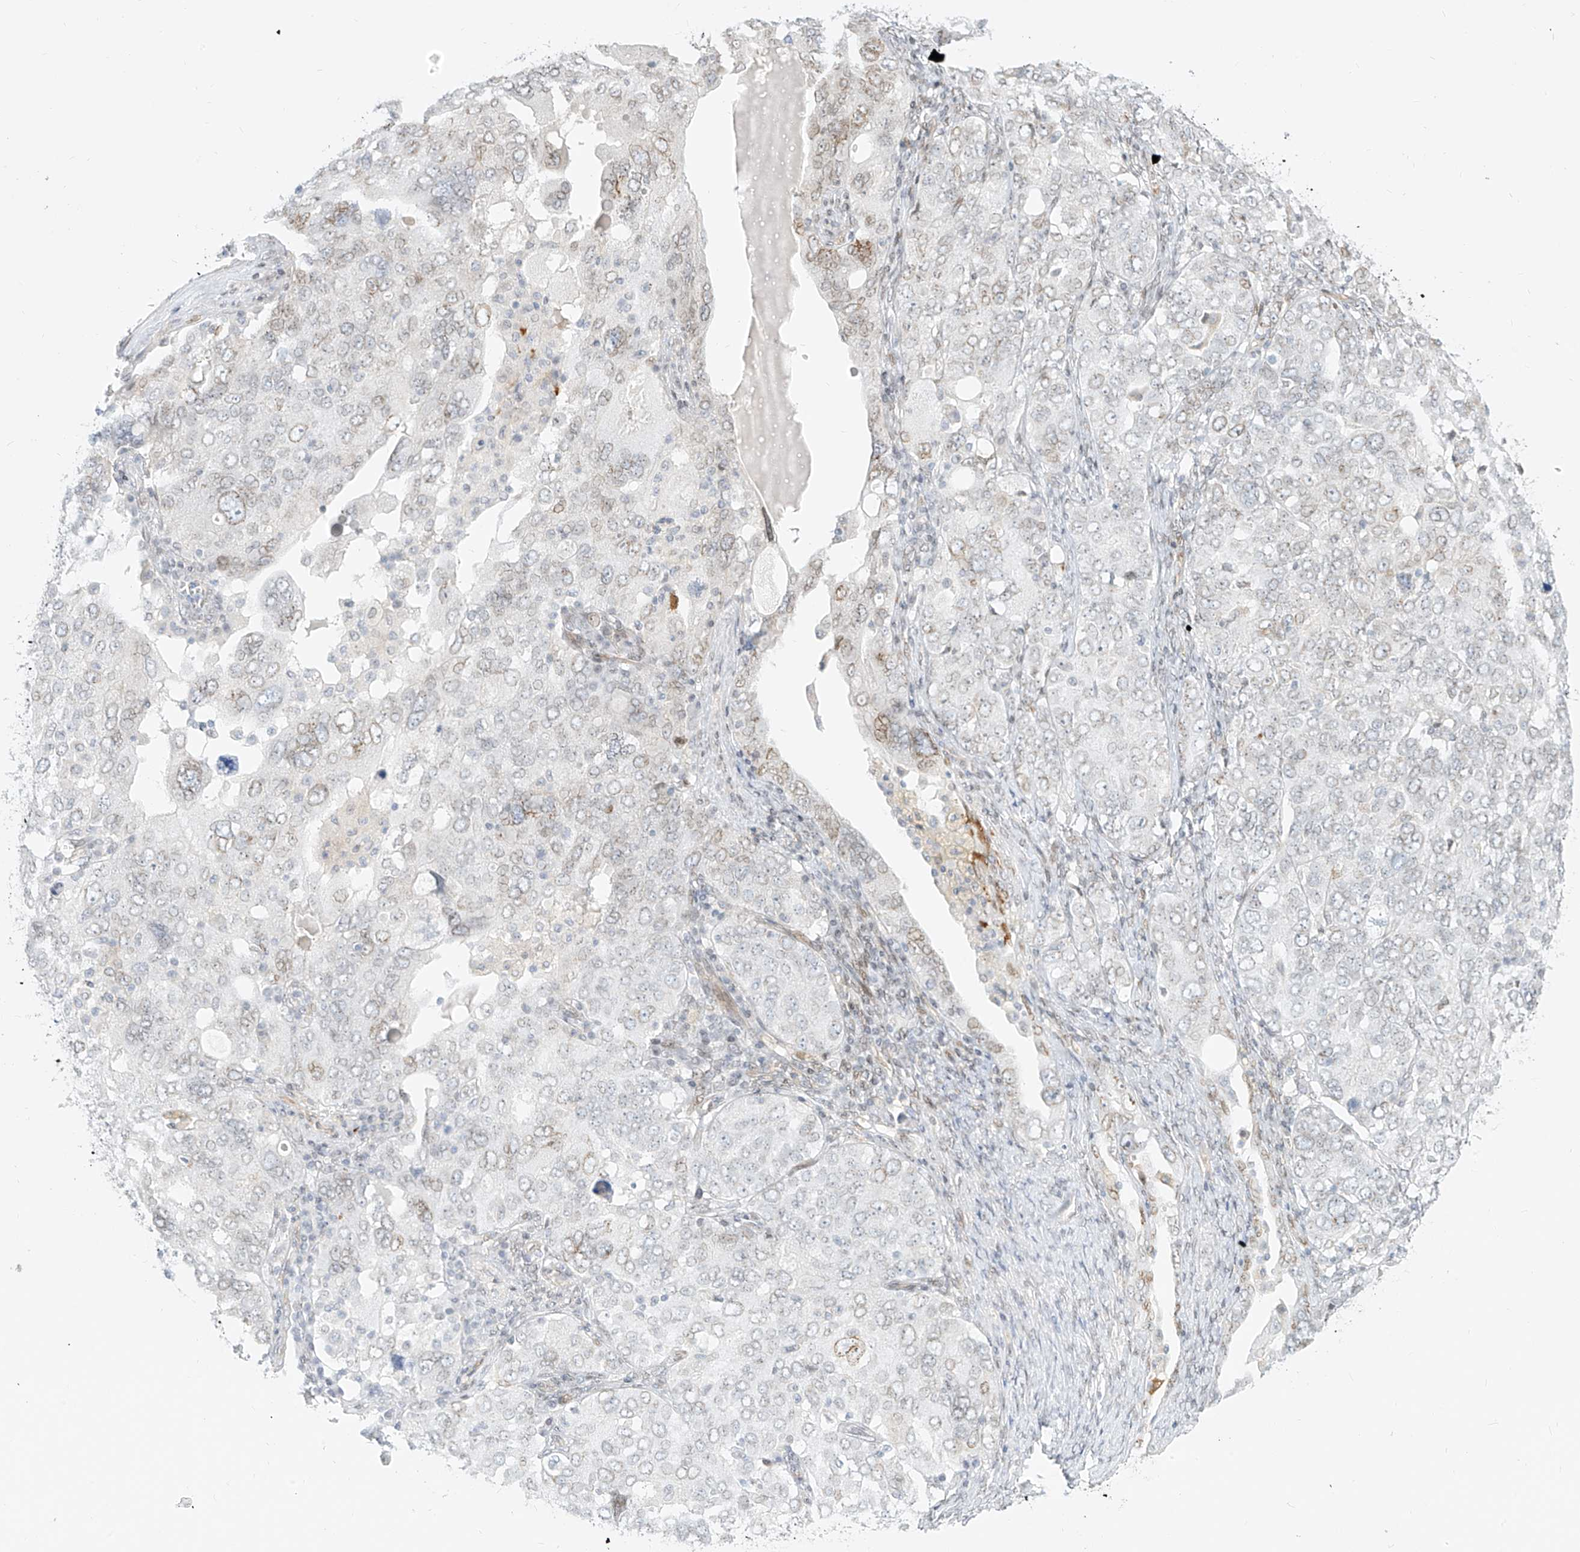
{"staining": {"intensity": "weak", "quantity": "<25%", "location": "cytoplasmic/membranous,nuclear"}, "tissue": "ovarian cancer", "cell_type": "Tumor cells", "image_type": "cancer", "snomed": [{"axis": "morphology", "description": "Carcinoma, endometroid"}, {"axis": "topography", "description": "Ovary"}], "caption": "Ovarian cancer was stained to show a protein in brown. There is no significant staining in tumor cells.", "gene": "NHSL1", "patient": {"sex": "female", "age": 62}}